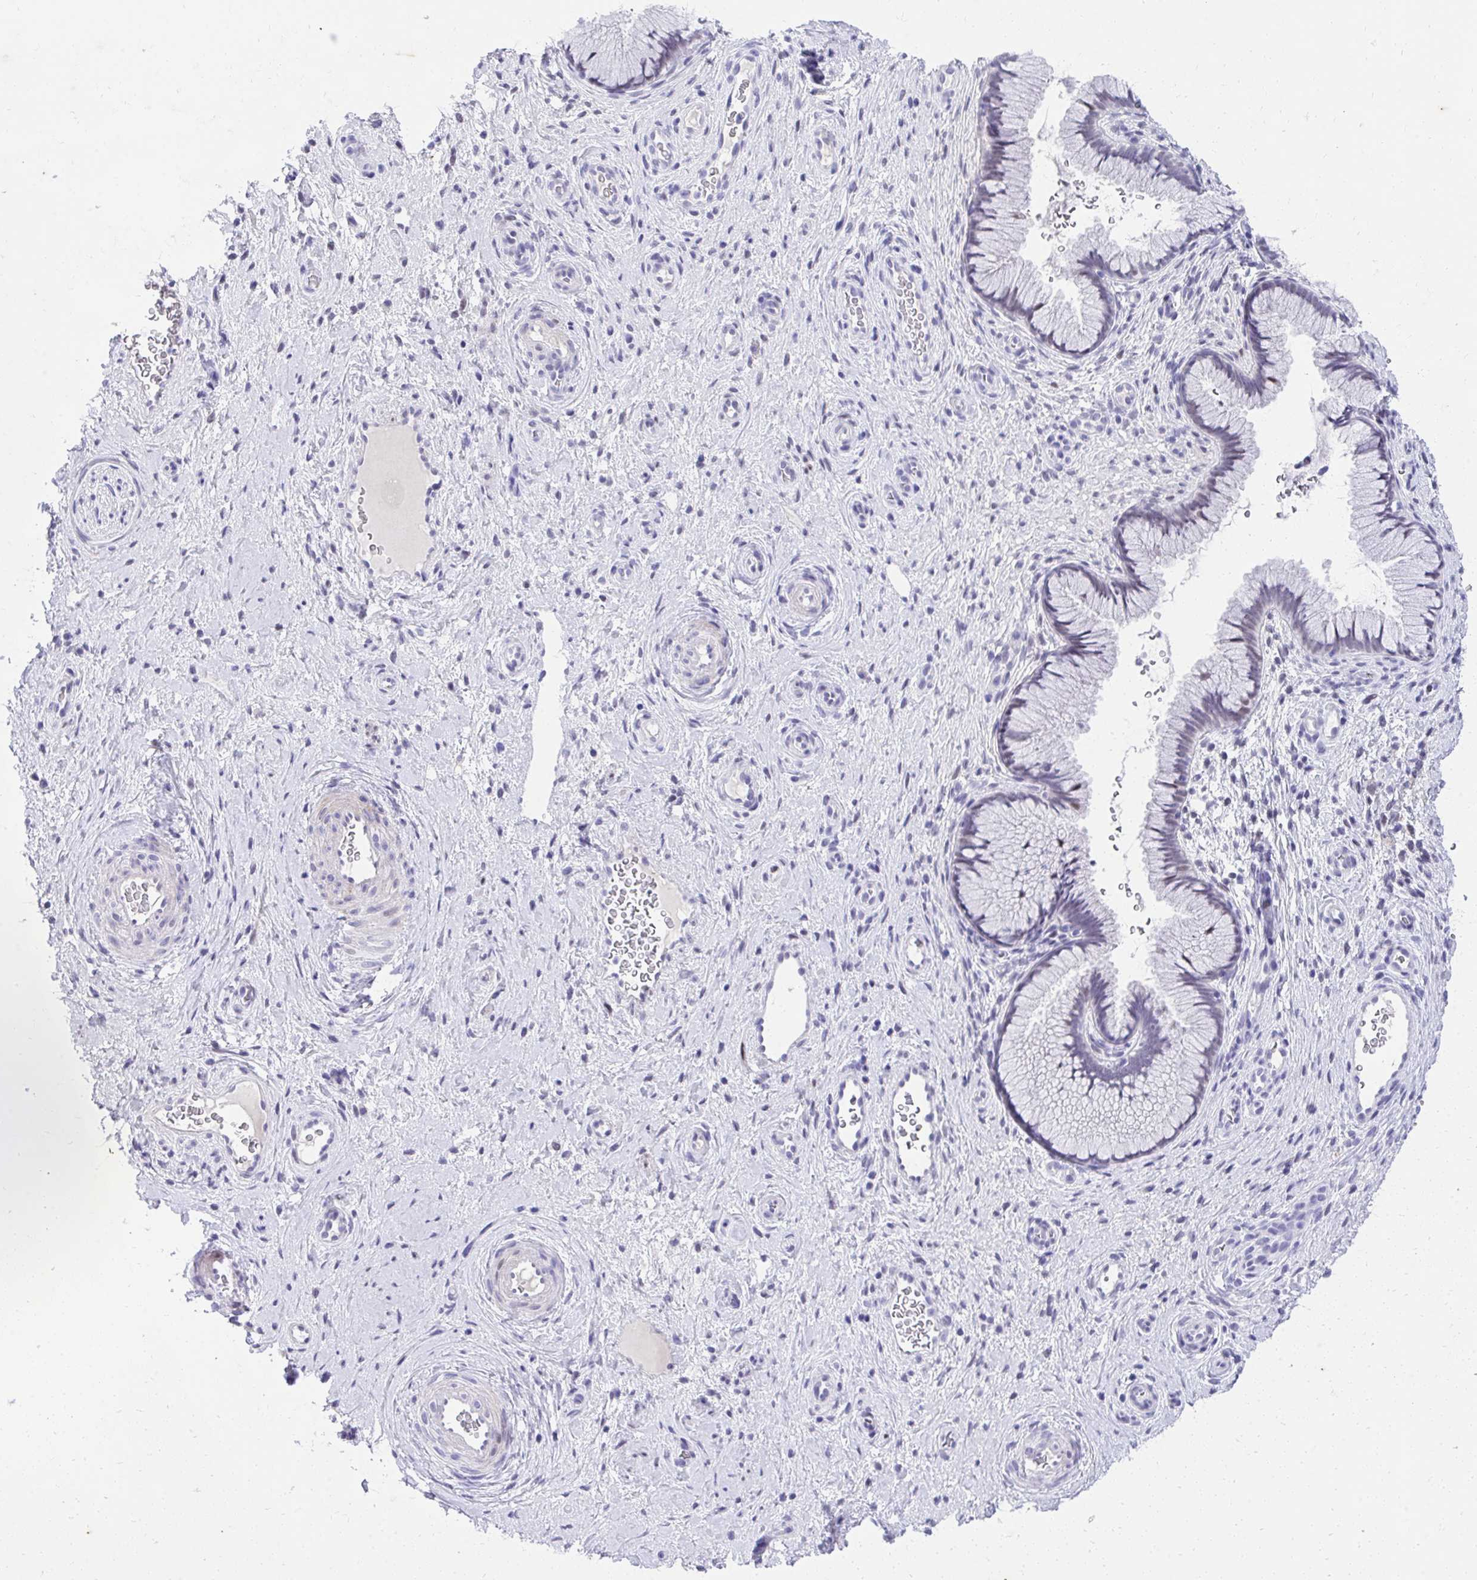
{"staining": {"intensity": "negative", "quantity": "none", "location": "none"}, "tissue": "cervix", "cell_type": "Glandular cells", "image_type": "normal", "snomed": [{"axis": "morphology", "description": "Normal tissue, NOS"}, {"axis": "topography", "description": "Cervix"}], "caption": "Protein analysis of benign cervix shows no significant staining in glandular cells. (Brightfield microscopy of DAB (3,3'-diaminobenzidine) IHC at high magnification).", "gene": "KLK1", "patient": {"sex": "female", "age": 34}}